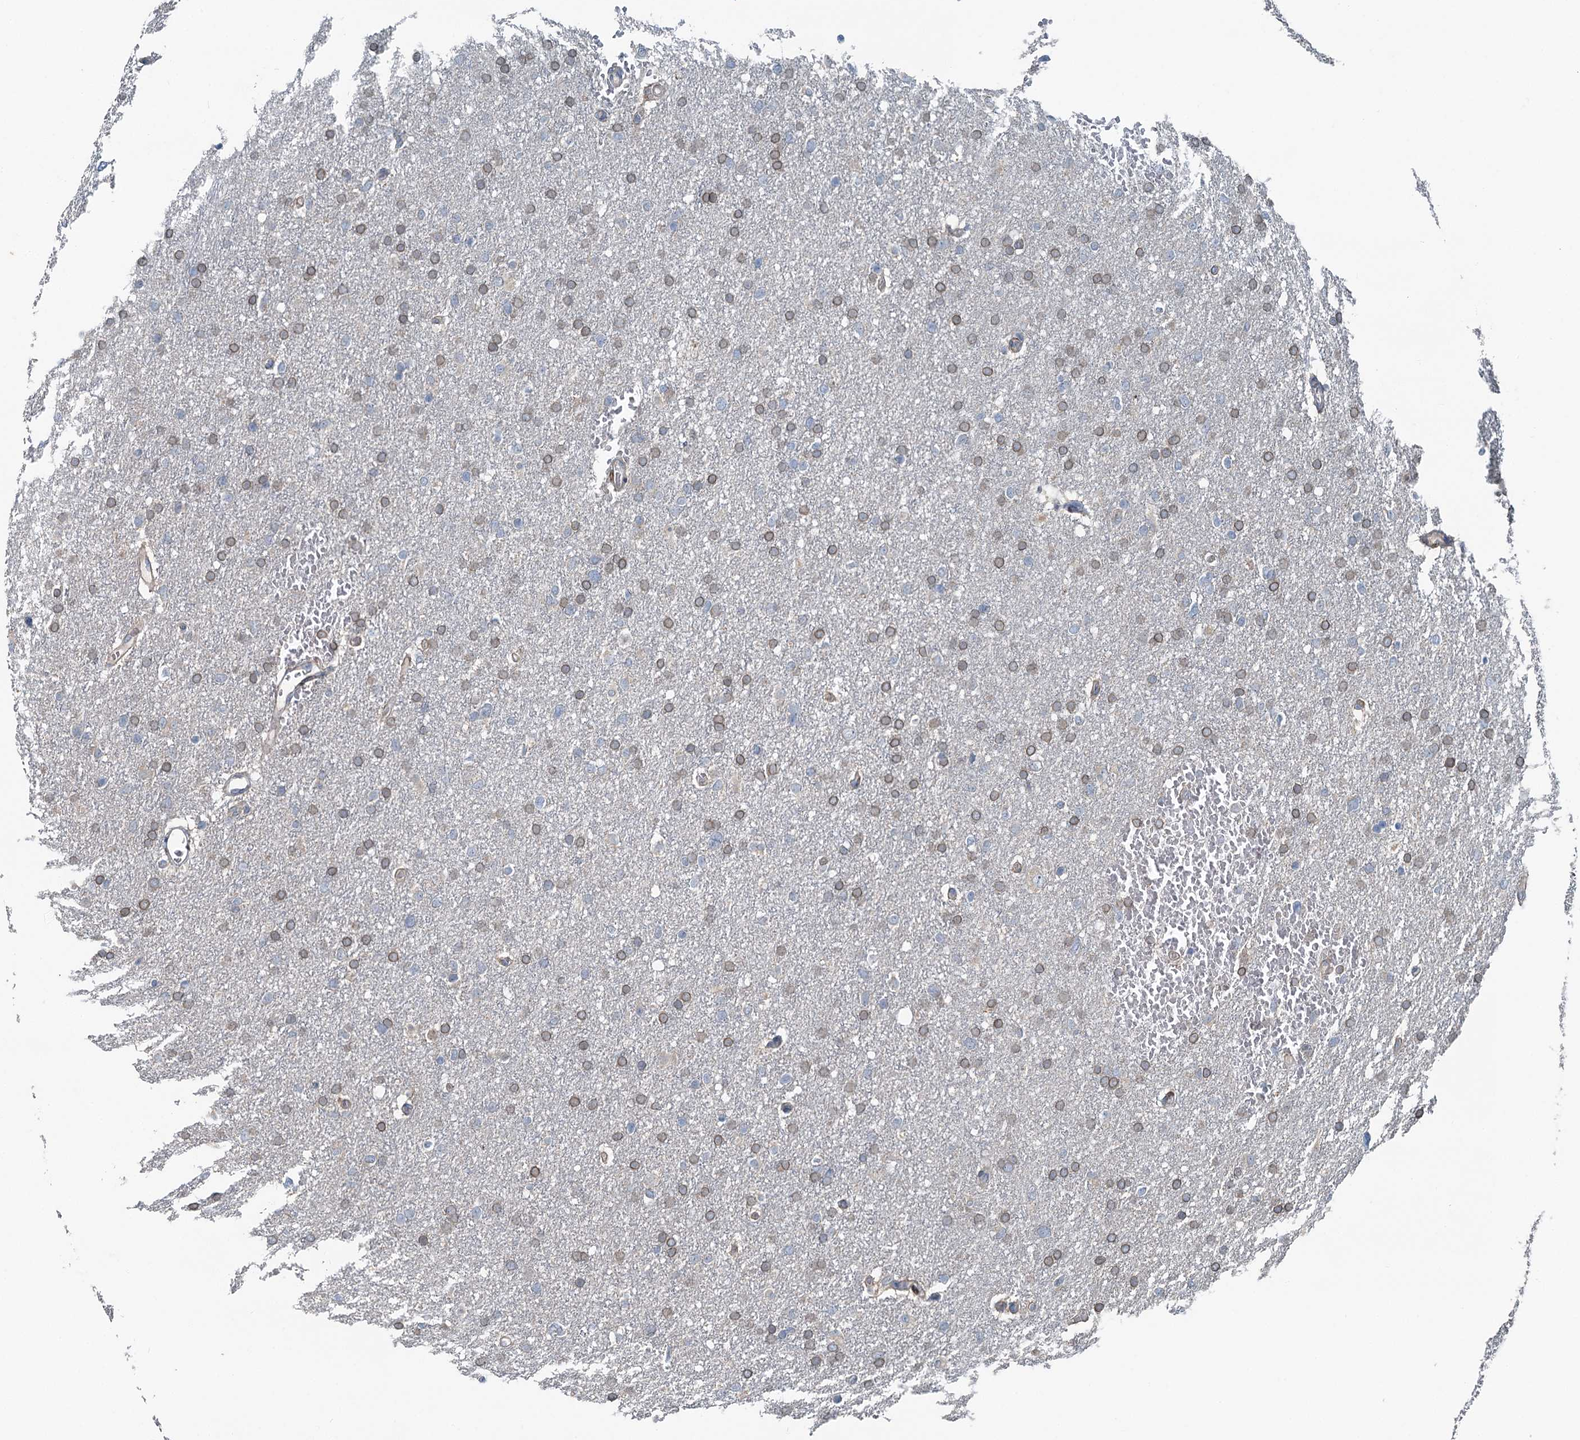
{"staining": {"intensity": "weak", "quantity": ">75%", "location": "cytoplasmic/membranous"}, "tissue": "glioma", "cell_type": "Tumor cells", "image_type": "cancer", "snomed": [{"axis": "morphology", "description": "Glioma, malignant, High grade"}, {"axis": "topography", "description": "Cerebral cortex"}], "caption": "The immunohistochemical stain labels weak cytoplasmic/membranous staining in tumor cells of glioma tissue. Nuclei are stained in blue.", "gene": "C6orf120", "patient": {"sex": "female", "age": 36}}